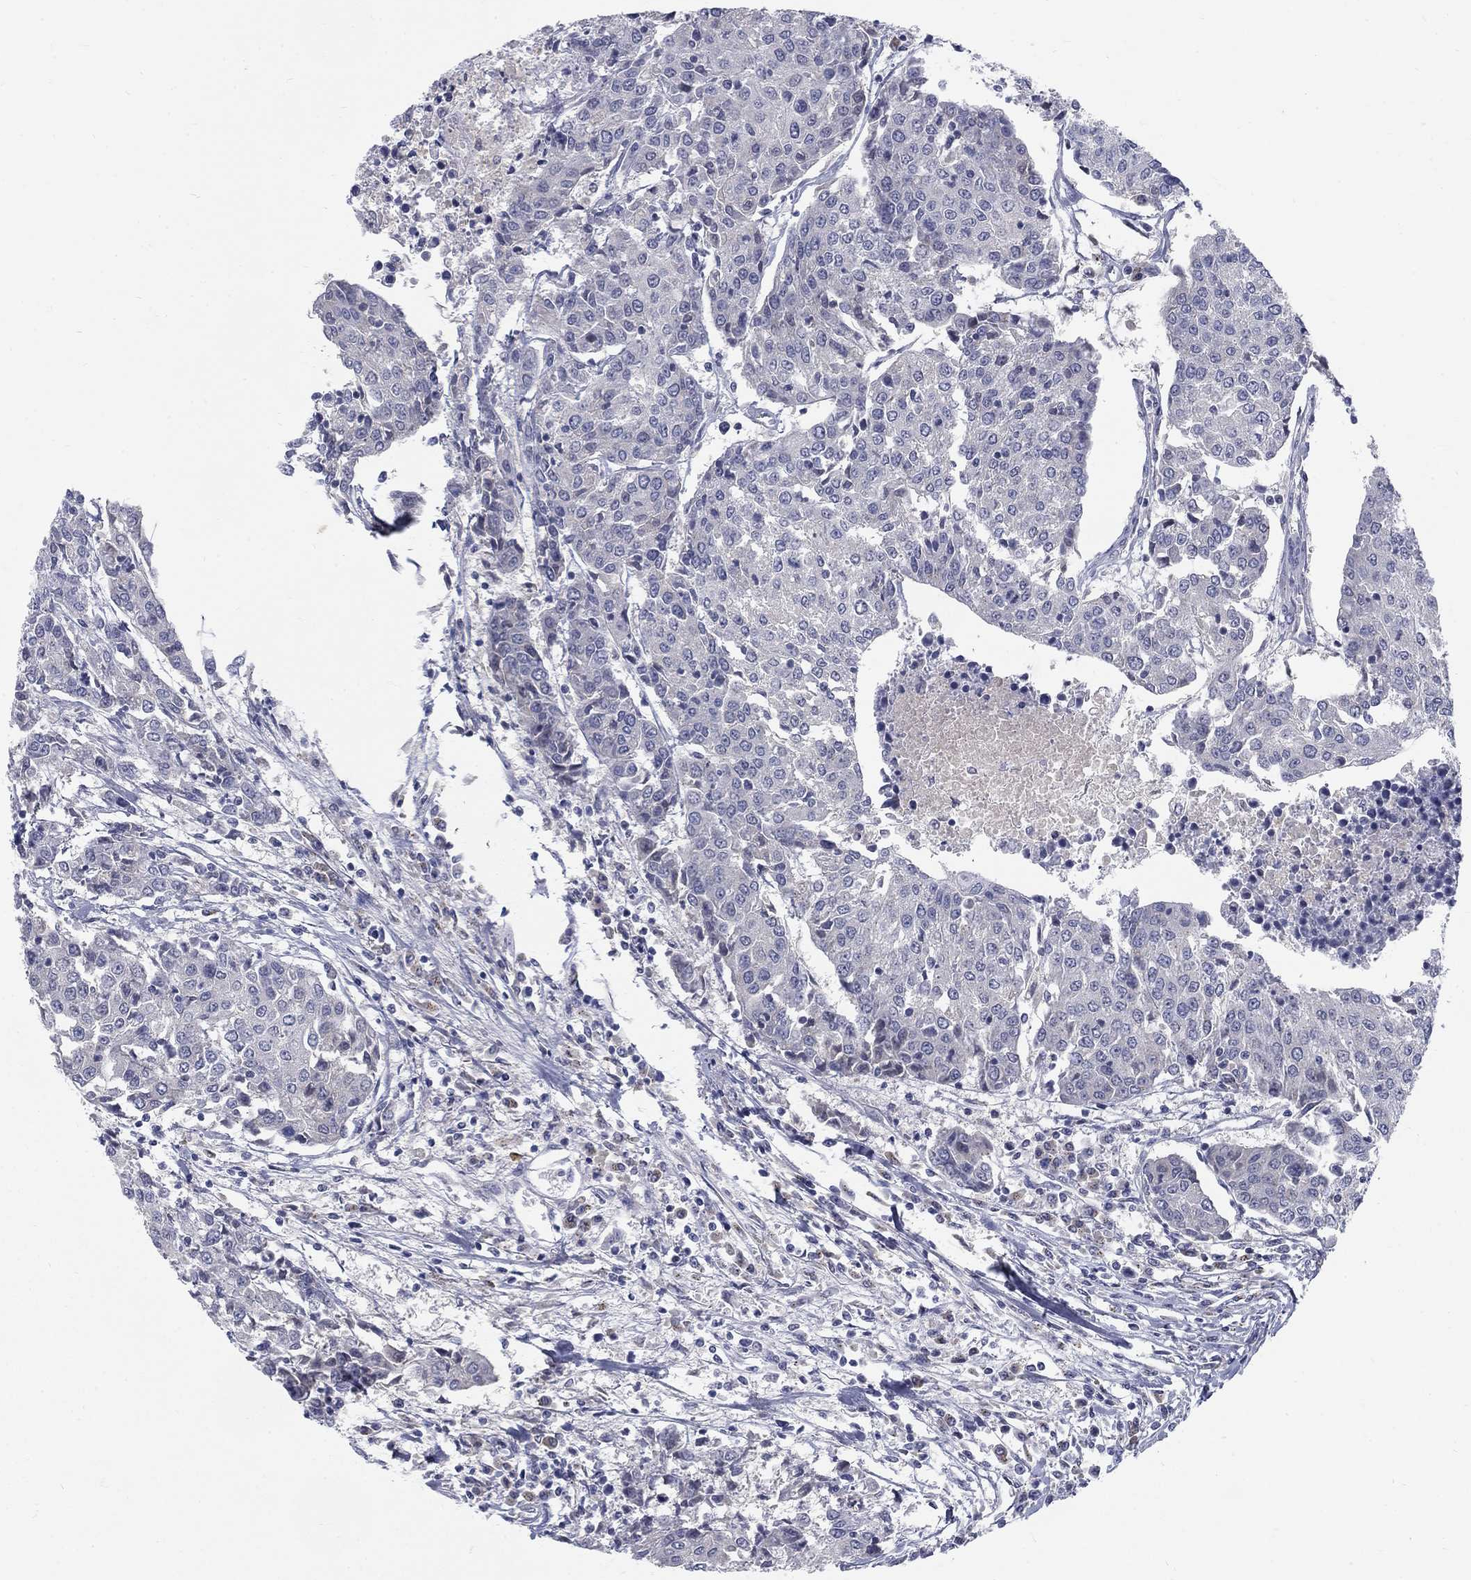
{"staining": {"intensity": "negative", "quantity": "none", "location": "none"}, "tissue": "urothelial cancer", "cell_type": "Tumor cells", "image_type": "cancer", "snomed": [{"axis": "morphology", "description": "Urothelial carcinoma, High grade"}, {"axis": "topography", "description": "Urinary bladder"}], "caption": "Human urothelial cancer stained for a protein using immunohistochemistry reveals no expression in tumor cells.", "gene": "PANK3", "patient": {"sex": "female", "age": 85}}